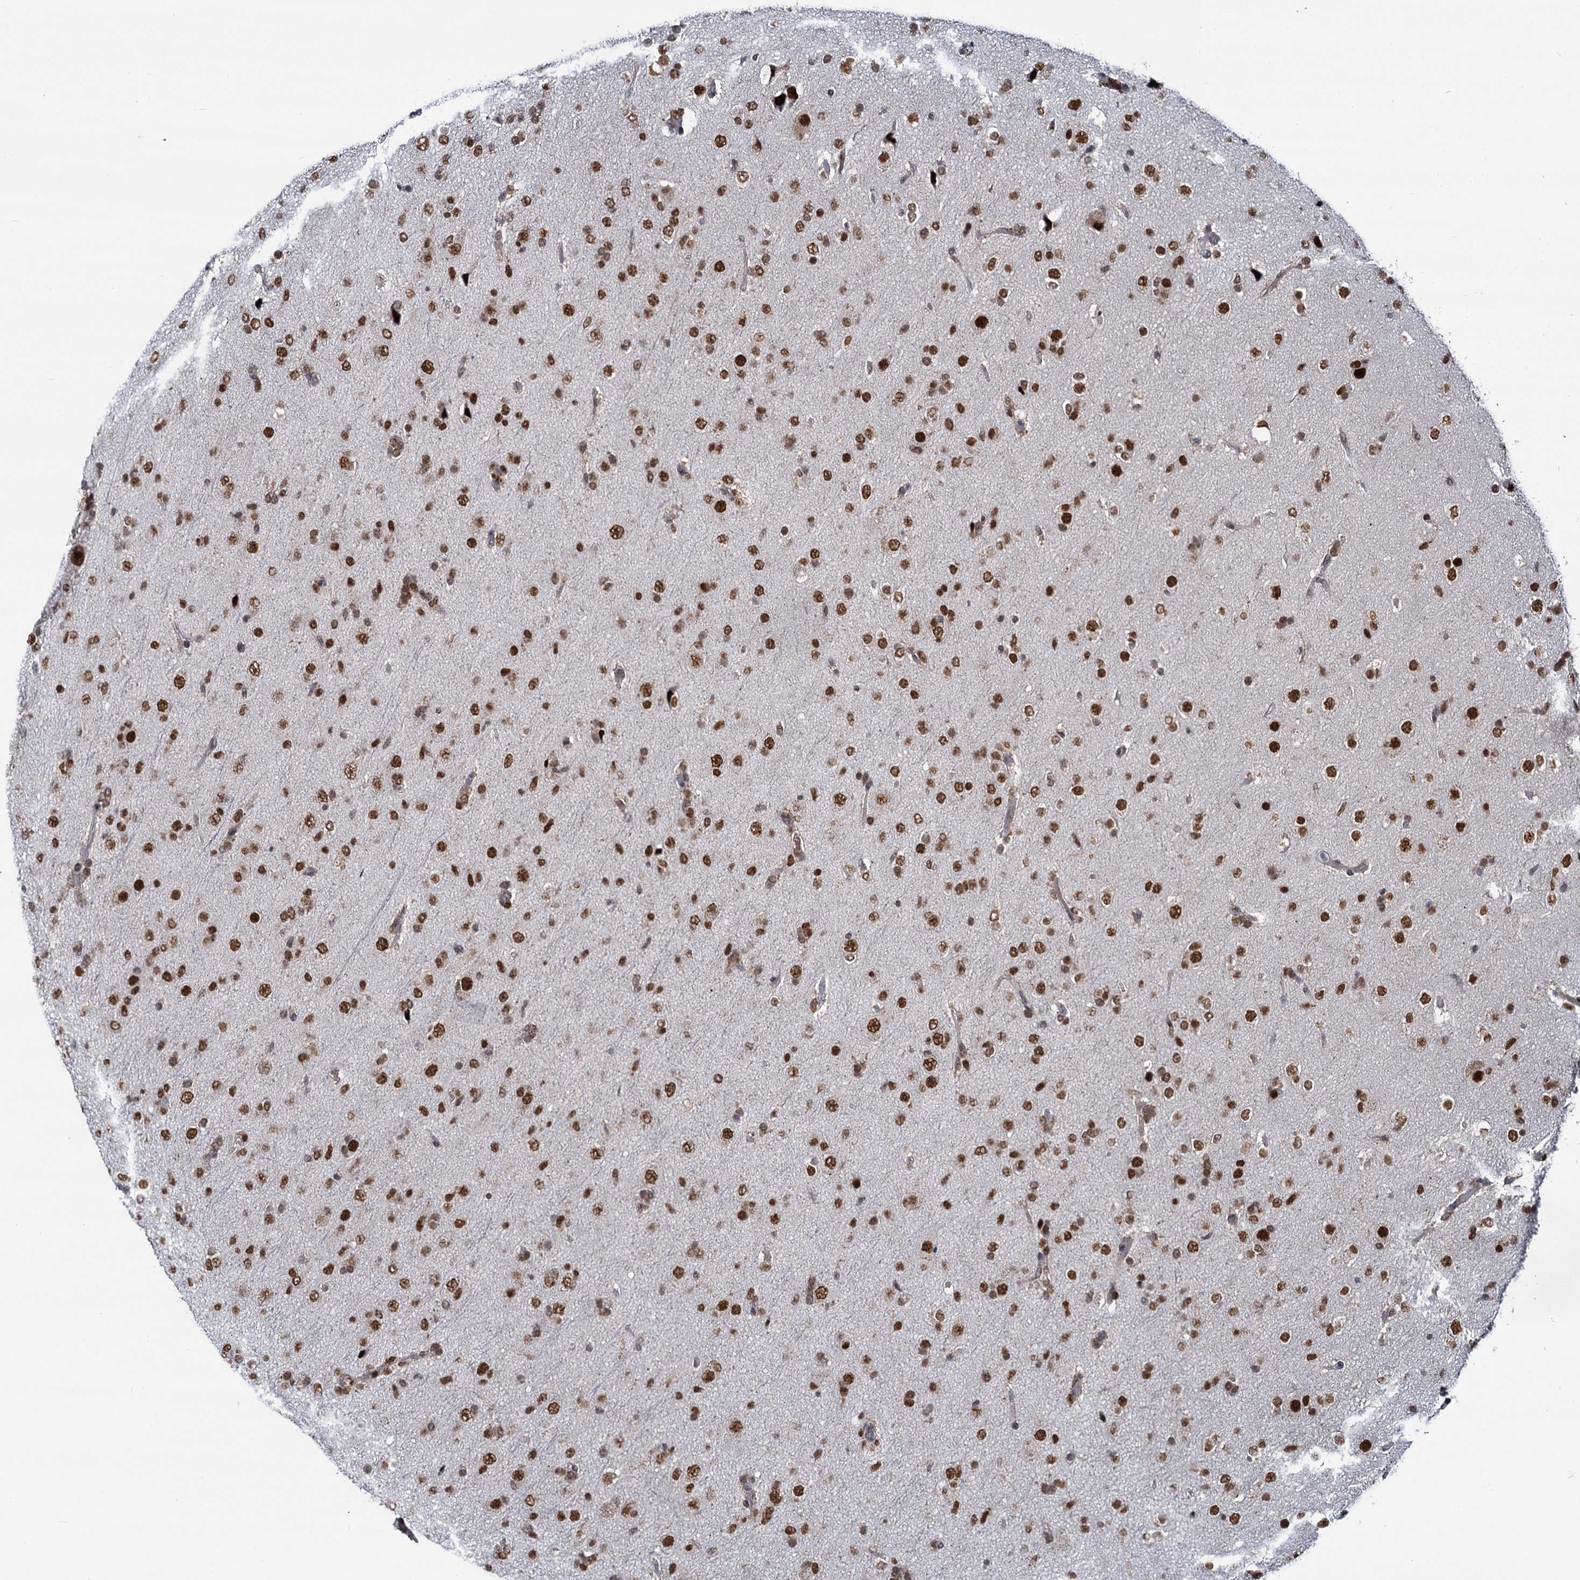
{"staining": {"intensity": "moderate", "quantity": ">75%", "location": "nuclear"}, "tissue": "glioma", "cell_type": "Tumor cells", "image_type": "cancer", "snomed": [{"axis": "morphology", "description": "Glioma, malignant, Low grade"}, {"axis": "topography", "description": "Brain"}], "caption": "Tumor cells exhibit medium levels of moderate nuclear expression in approximately >75% of cells in human glioma.", "gene": "RUFY2", "patient": {"sex": "male", "age": 65}}